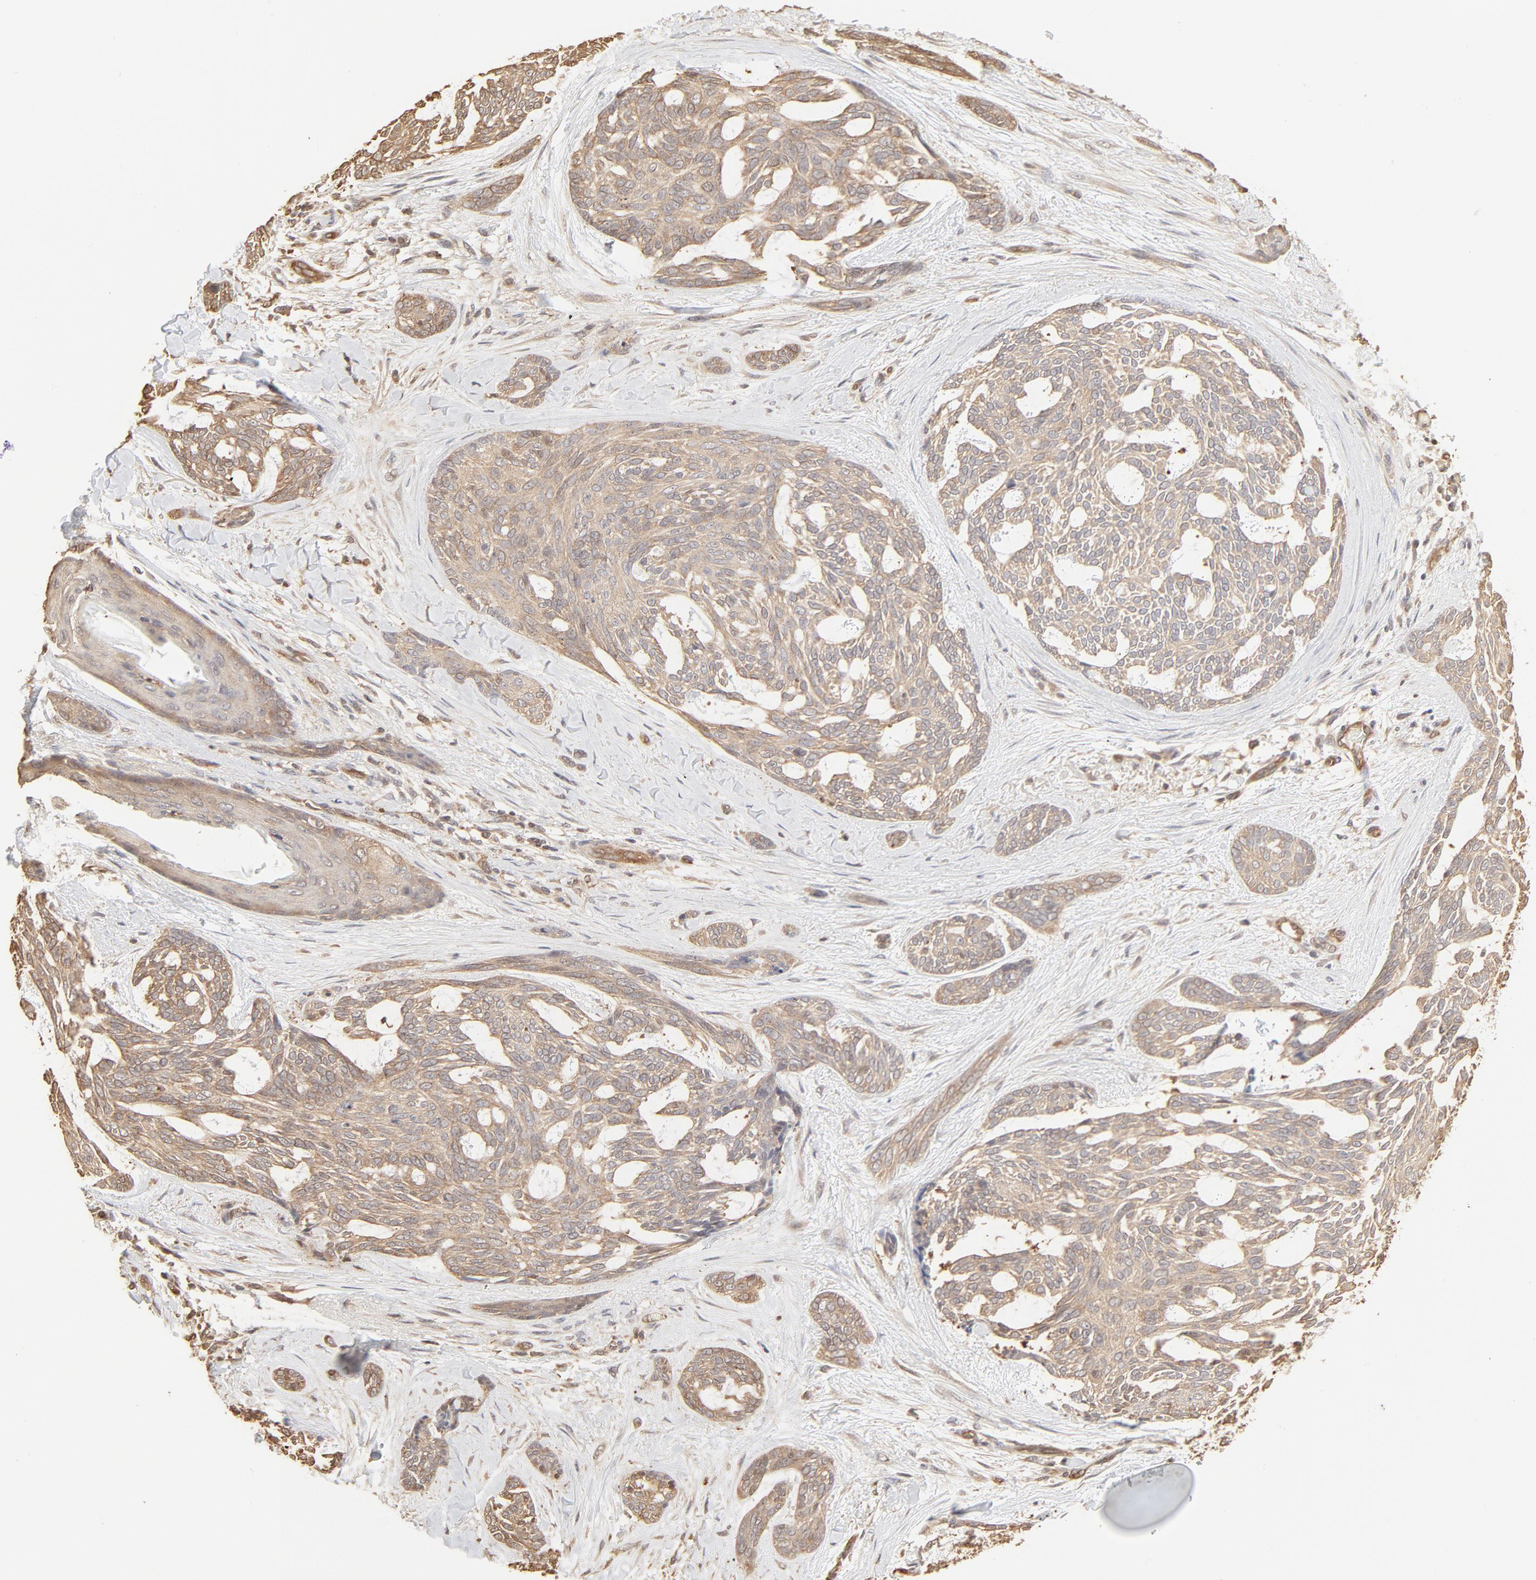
{"staining": {"intensity": "weak", "quantity": ">75%", "location": "cytoplasmic/membranous"}, "tissue": "skin cancer", "cell_type": "Tumor cells", "image_type": "cancer", "snomed": [{"axis": "morphology", "description": "Normal tissue, NOS"}, {"axis": "morphology", "description": "Basal cell carcinoma"}, {"axis": "topography", "description": "Skin"}], "caption": "A low amount of weak cytoplasmic/membranous expression is appreciated in about >75% of tumor cells in skin cancer (basal cell carcinoma) tissue.", "gene": "PPP2CA", "patient": {"sex": "female", "age": 71}}